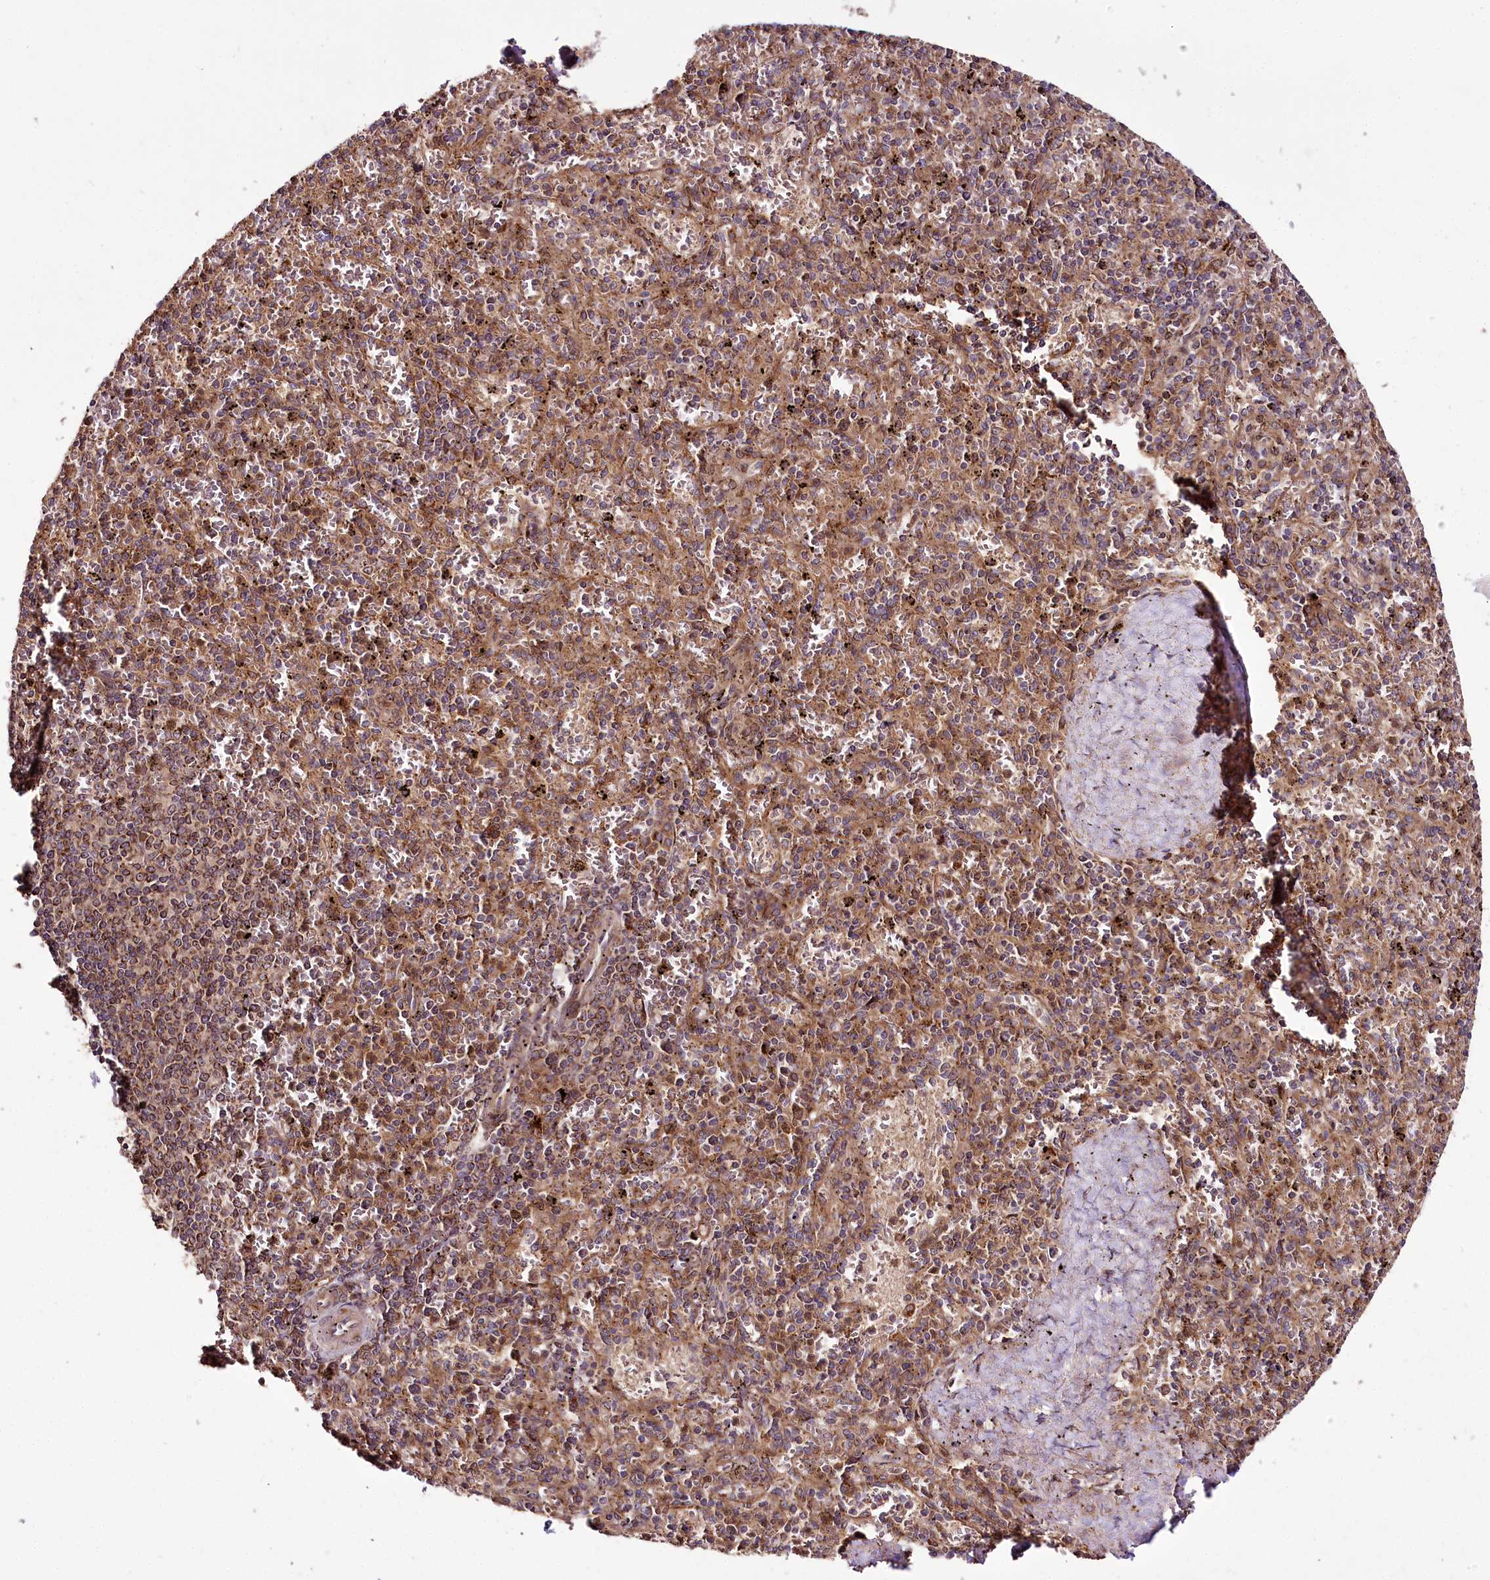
{"staining": {"intensity": "moderate", "quantity": "25%-75%", "location": "cytoplasmic/membranous"}, "tissue": "spleen", "cell_type": "Cells in red pulp", "image_type": "normal", "snomed": [{"axis": "morphology", "description": "Normal tissue, NOS"}, {"axis": "topography", "description": "Spleen"}], "caption": "A micrograph showing moderate cytoplasmic/membranous positivity in approximately 25%-75% of cells in red pulp in benign spleen, as visualized by brown immunohistochemical staining.", "gene": "RAB7A", "patient": {"sex": "male", "age": 82}}